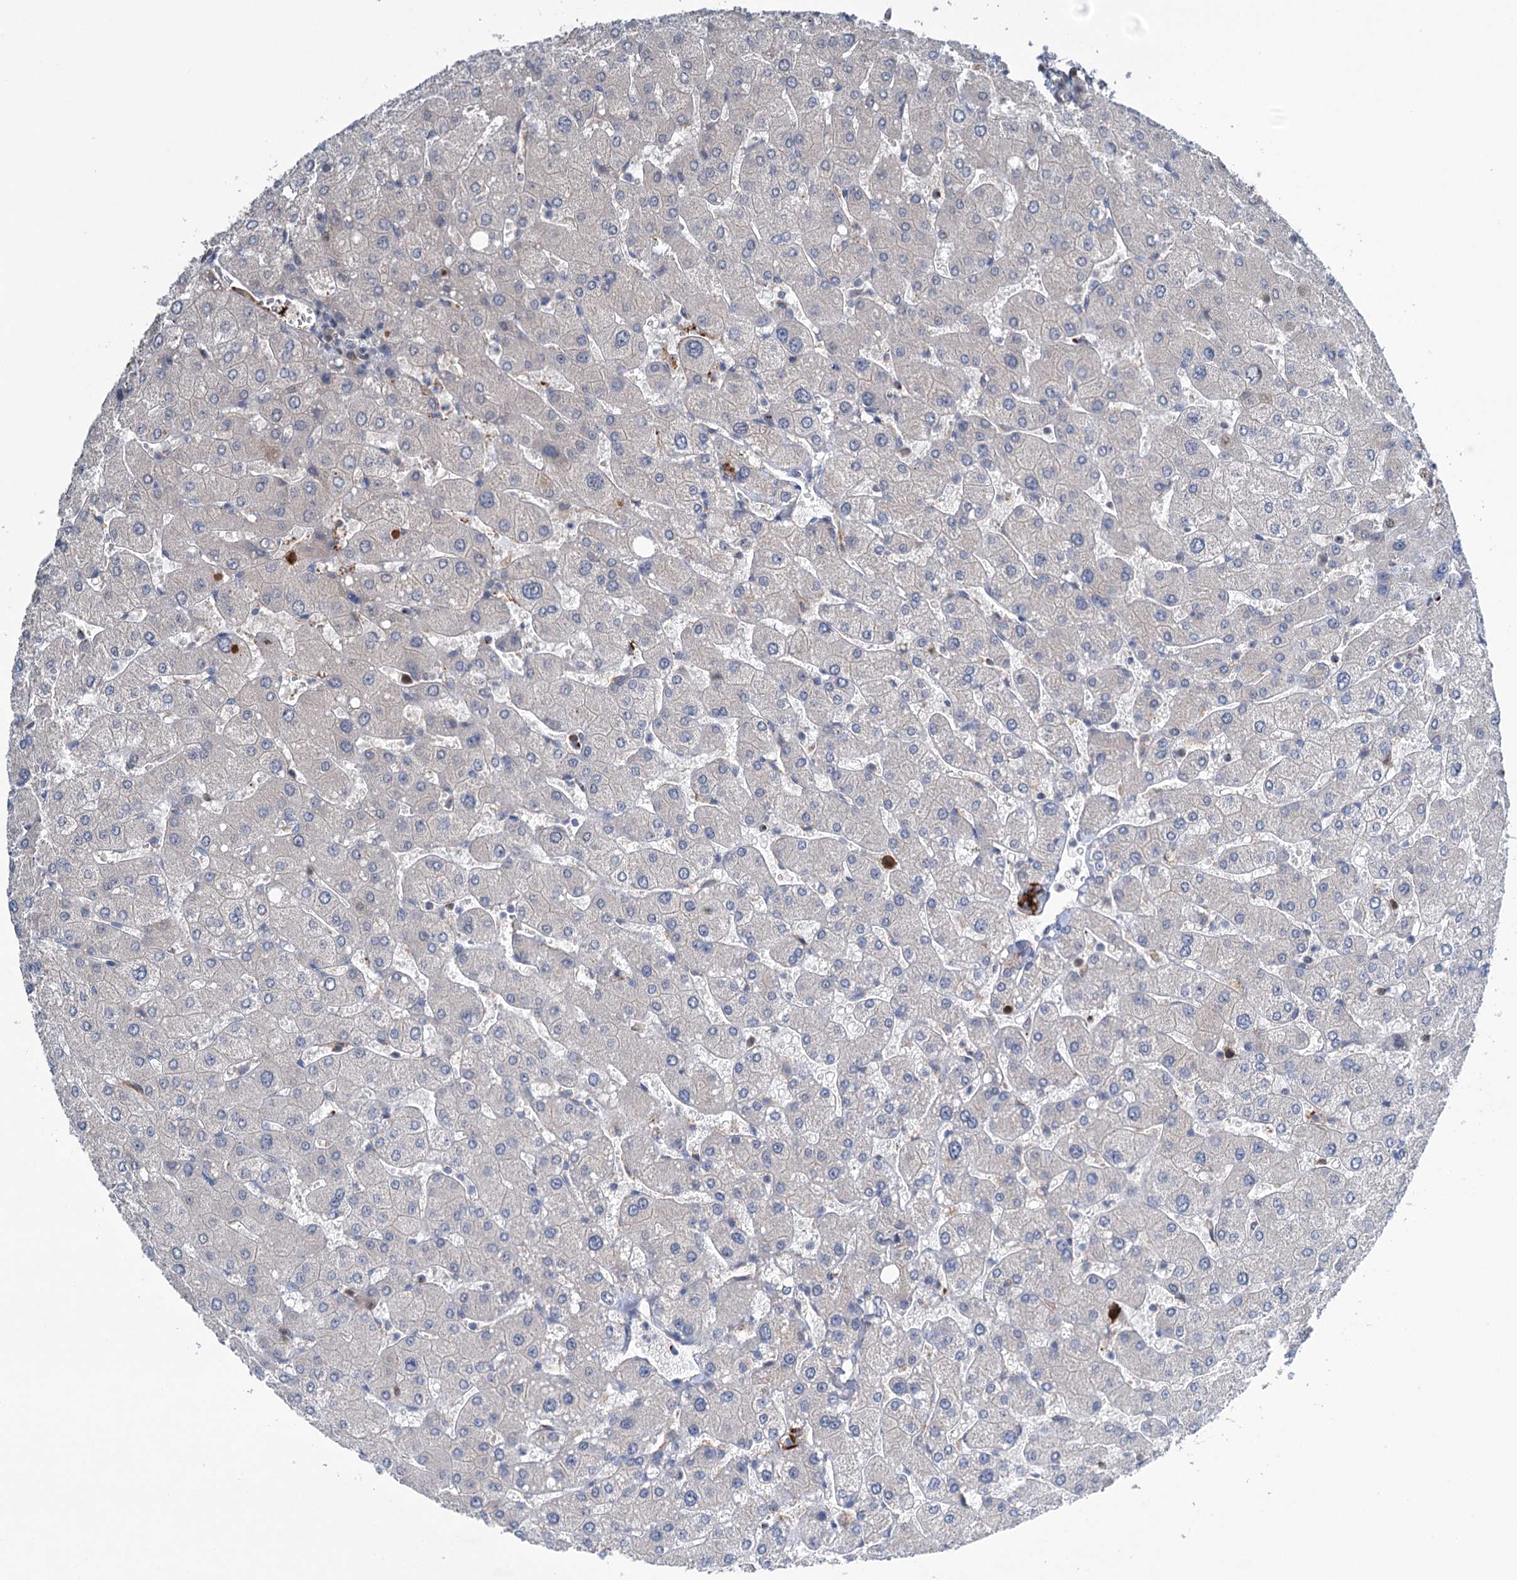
{"staining": {"intensity": "moderate", "quantity": "25%-75%", "location": "cytoplasmic/membranous"}, "tissue": "liver", "cell_type": "Cholangiocytes", "image_type": "normal", "snomed": [{"axis": "morphology", "description": "Normal tissue, NOS"}, {"axis": "topography", "description": "Liver"}], "caption": "Liver stained with immunohistochemistry displays moderate cytoplasmic/membranous expression in about 25%-75% of cholangiocytes.", "gene": "NCAPD2", "patient": {"sex": "male", "age": 55}}